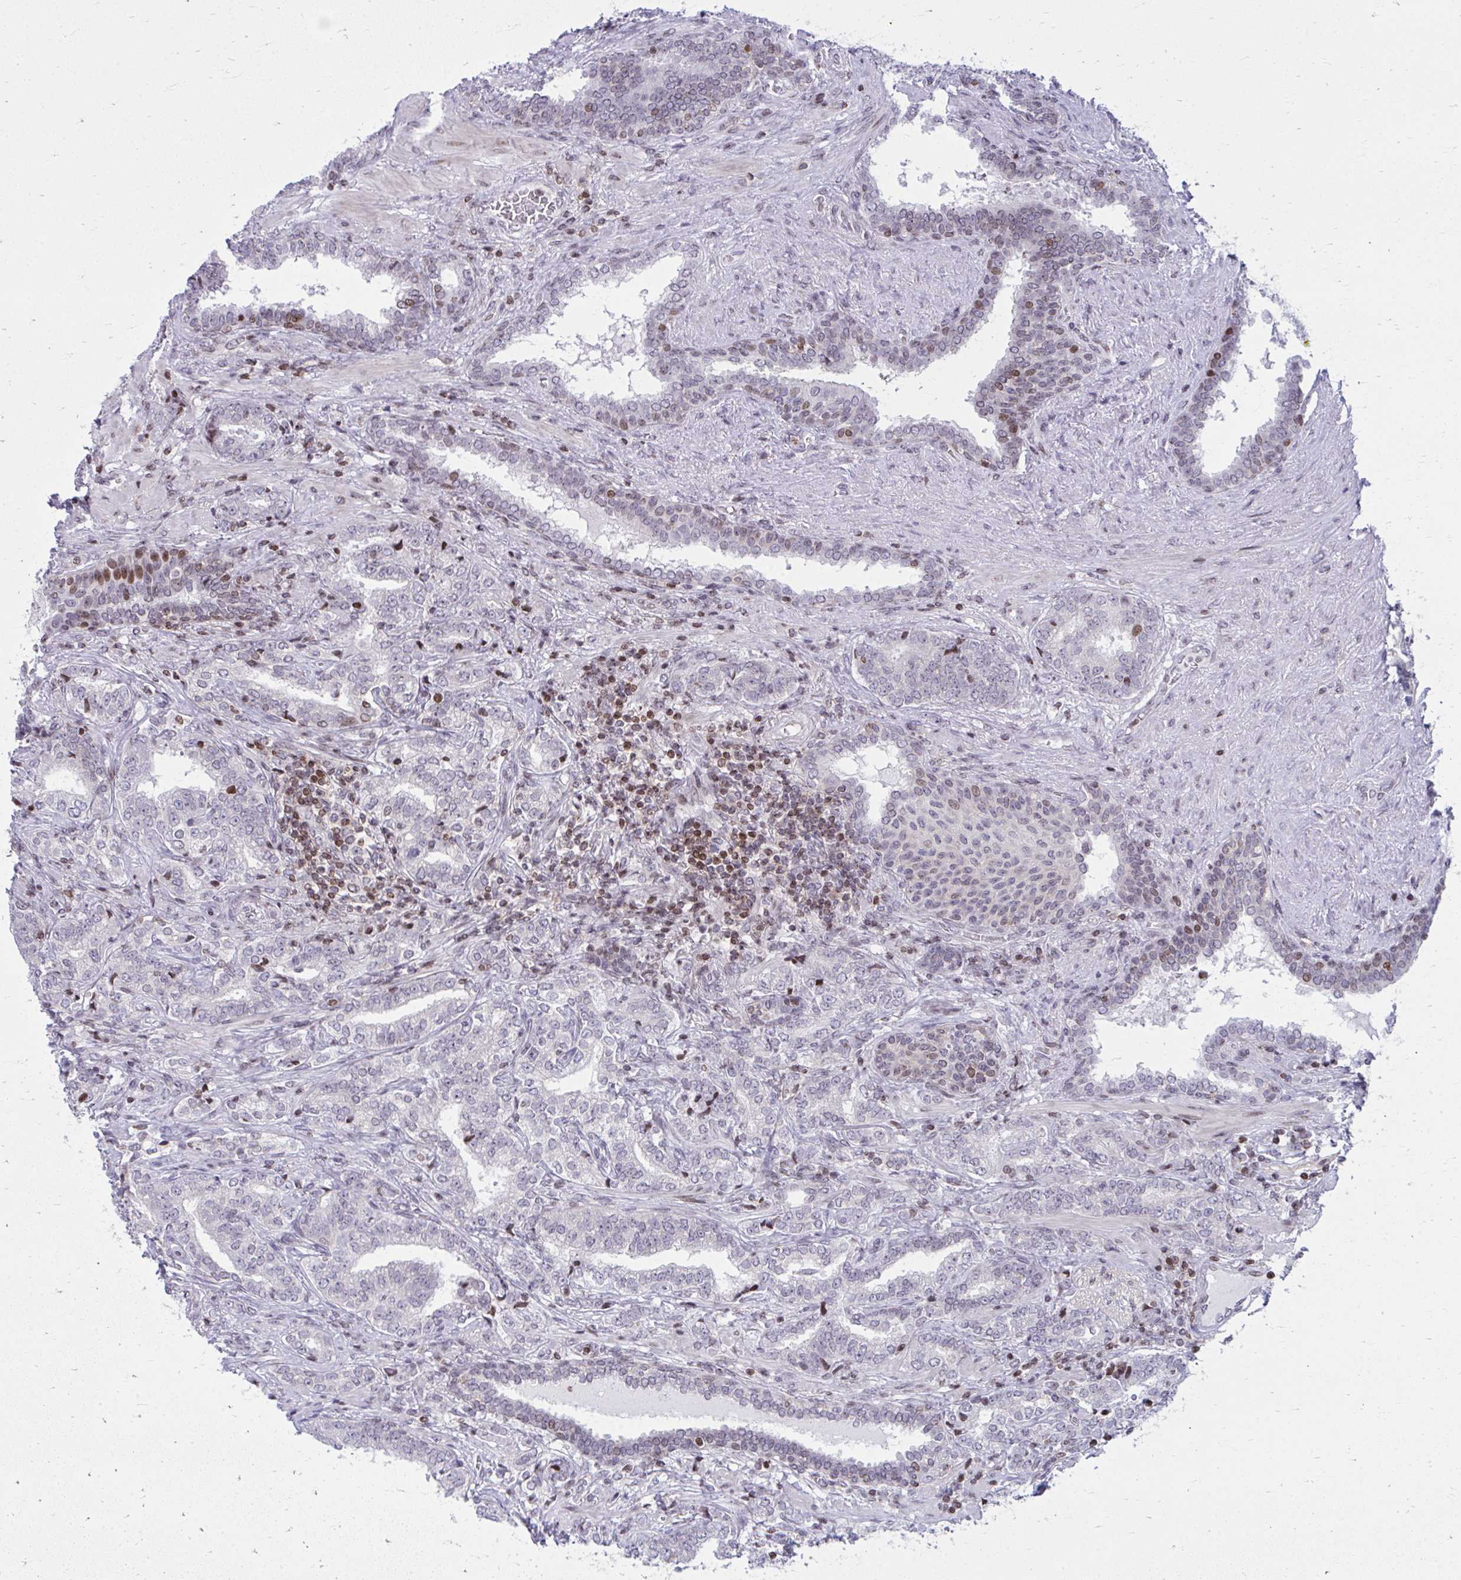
{"staining": {"intensity": "negative", "quantity": "none", "location": "none"}, "tissue": "prostate cancer", "cell_type": "Tumor cells", "image_type": "cancer", "snomed": [{"axis": "morphology", "description": "Adenocarcinoma, High grade"}, {"axis": "topography", "description": "Prostate"}], "caption": "This is a image of IHC staining of prostate cancer (high-grade adenocarcinoma), which shows no expression in tumor cells.", "gene": "AP5M1", "patient": {"sex": "male", "age": 72}}